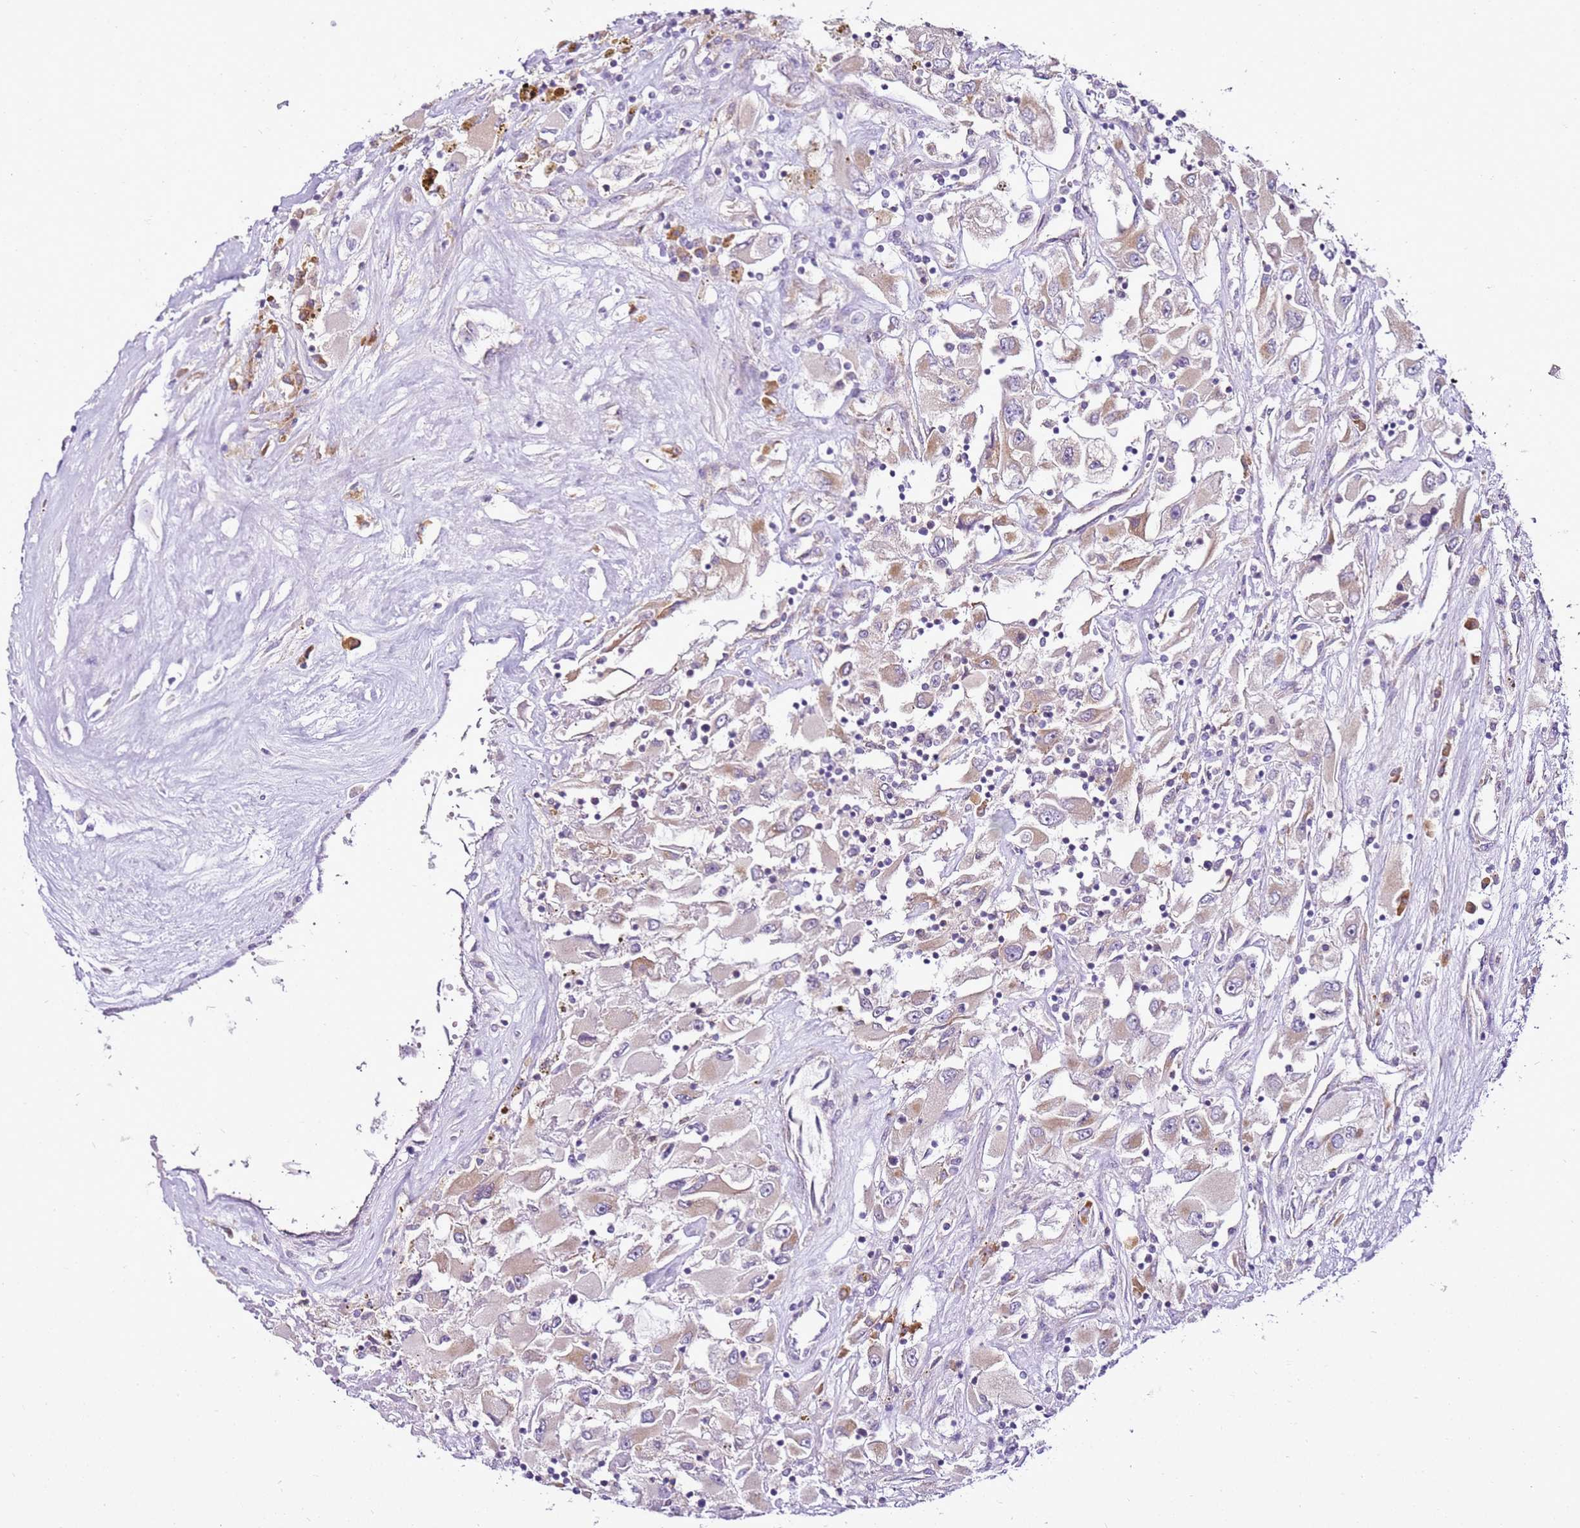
{"staining": {"intensity": "weak", "quantity": "25%-75%", "location": "cytoplasmic/membranous"}, "tissue": "renal cancer", "cell_type": "Tumor cells", "image_type": "cancer", "snomed": [{"axis": "morphology", "description": "Adenocarcinoma, NOS"}, {"axis": "topography", "description": "Kidney"}], "caption": "Tumor cells show low levels of weak cytoplasmic/membranous positivity in about 25%-75% of cells in human renal cancer.", "gene": "MRPL36", "patient": {"sex": "female", "age": 52}}